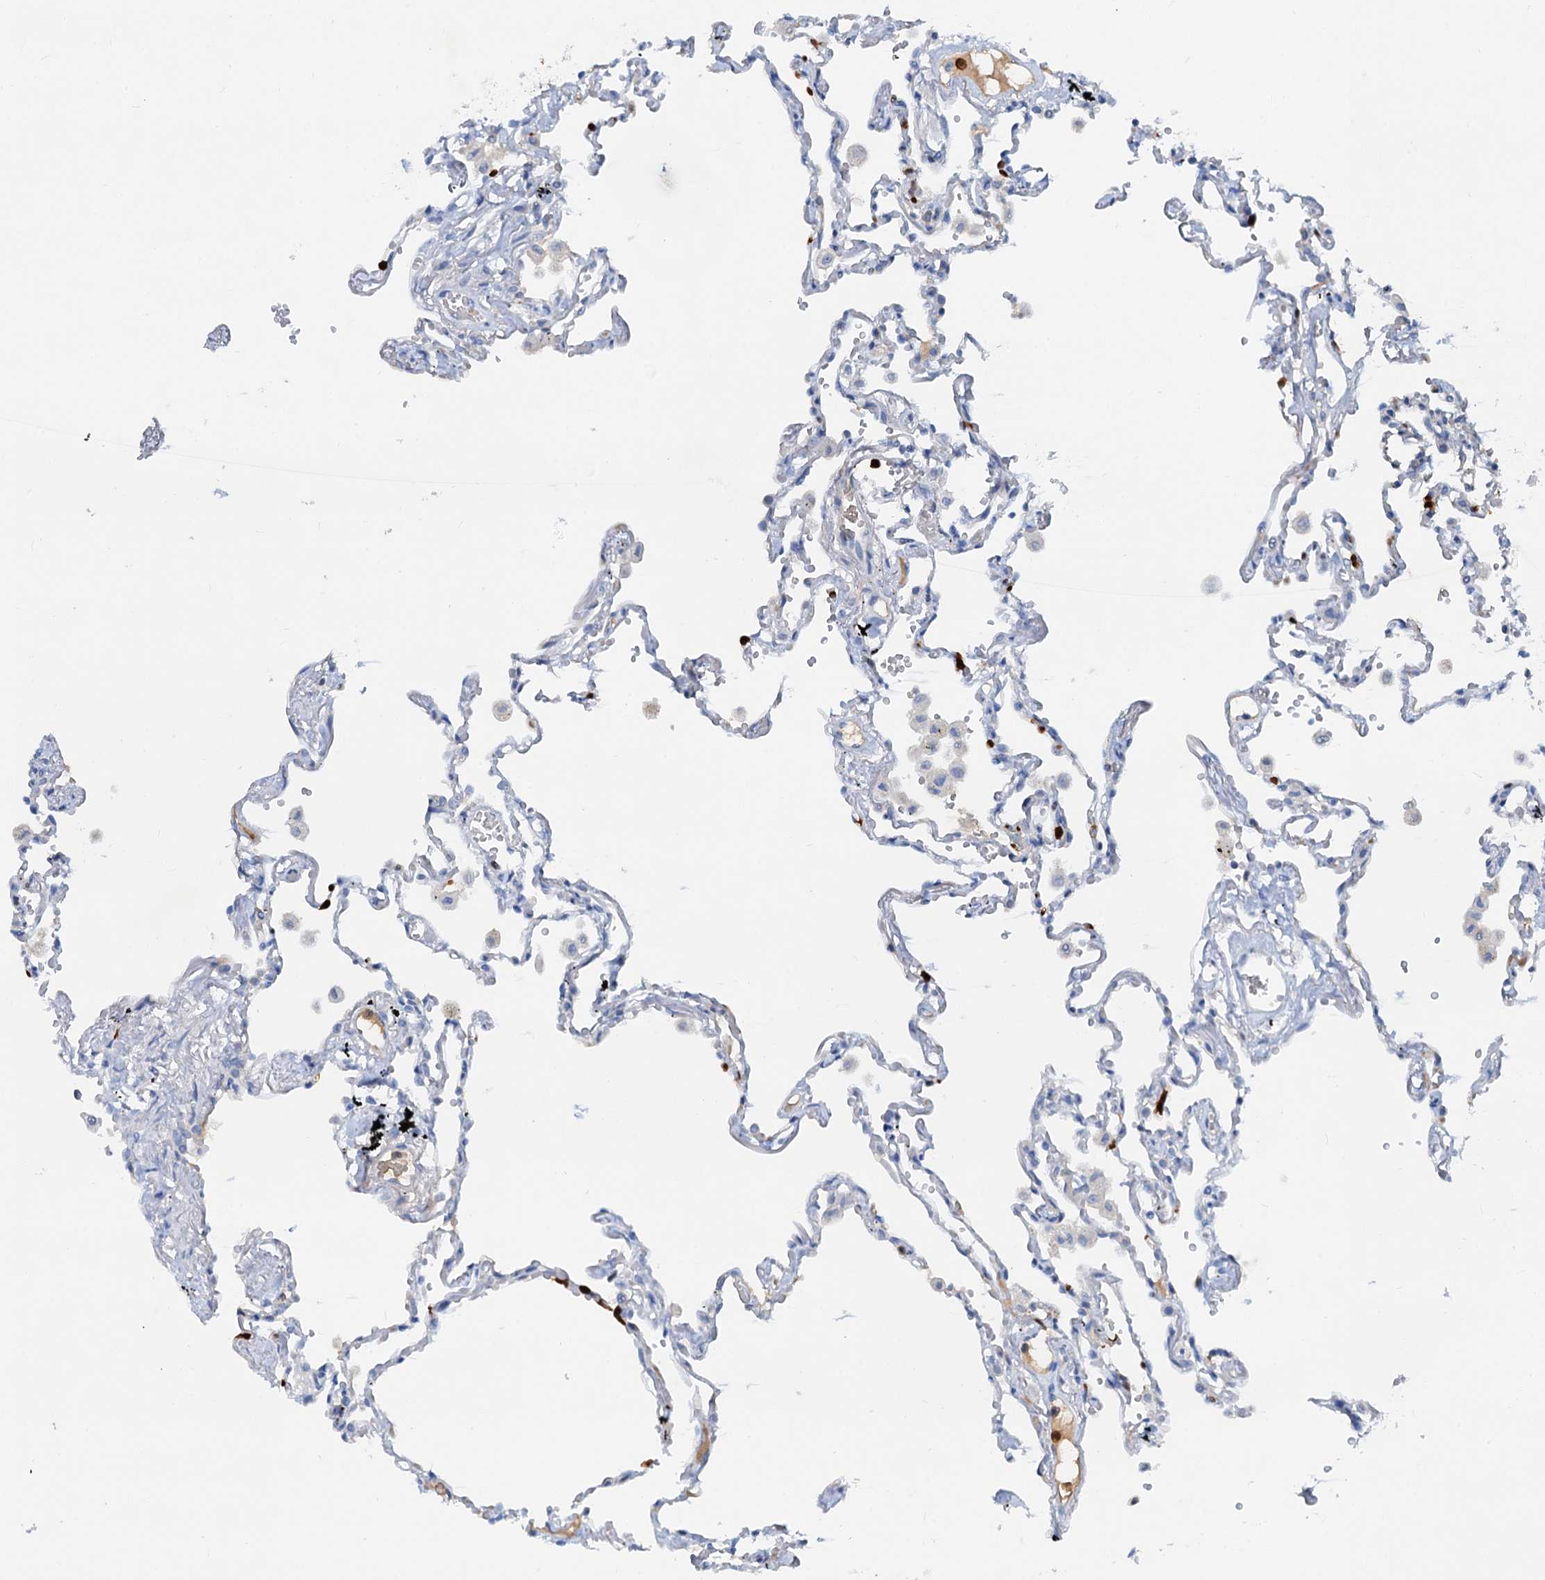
{"staining": {"intensity": "negative", "quantity": "none", "location": "none"}, "tissue": "lung", "cell_type": "Alveolar cells", "image_type": "normal", "snomed": [{"axis": "morphology", "description": "Normal tissue, NOS"}, {"axis": "topography", "description": "Lung"}], "caption": "An image of lung stained for a protein exhibits no brown staining in alveolar cells.", "gene": "OTOA", "patient": {"sex": "female", "age": 67}}